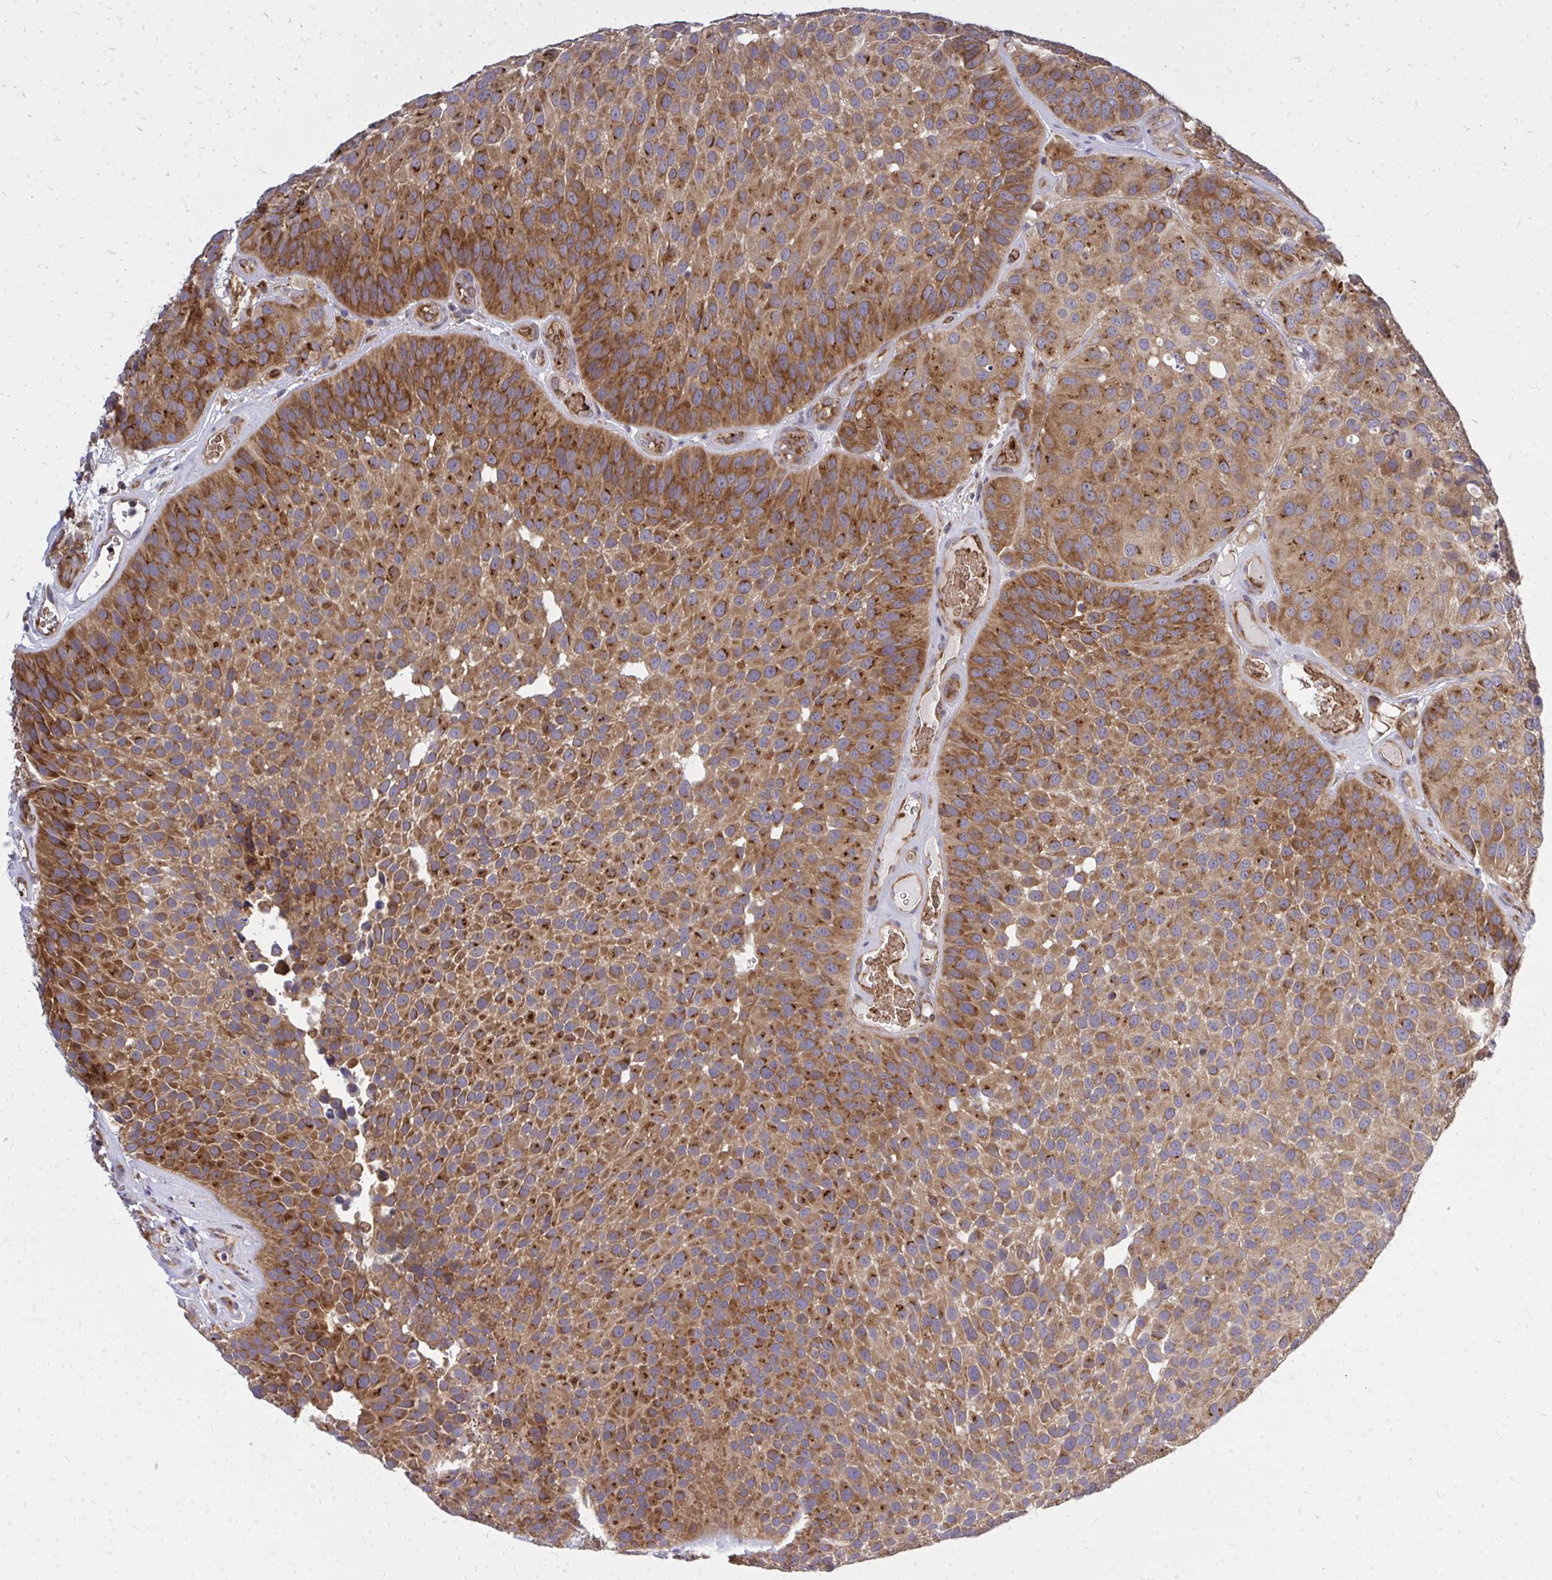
{"staining": {"intensity": "strong", "quantity": ">75%", "location": "cytoplasmic/membranous"}, "tissue": "urothelial cancer", "cell_type": "Tumor cells", "image_type": "cancer", "snomed": [{"axis": "morphology", "description": "Urothelial carcinoma, Low grade"}, {"axis": "topography", "description": "Urinary bladder"}], "caption": "Immunohistochemical staining of human urothelial cancer displays strong cytoplasmic/membranous protein staining in about >75% of tumor cells. The protein is stained brown, and the nuclei are stained in blue (DAB (3,3'-diaminobenzidine) IHC with brightfield microscopy, high magnification).", "gene": "PDK4", "patient": {"sex": "male", "age": 76}}